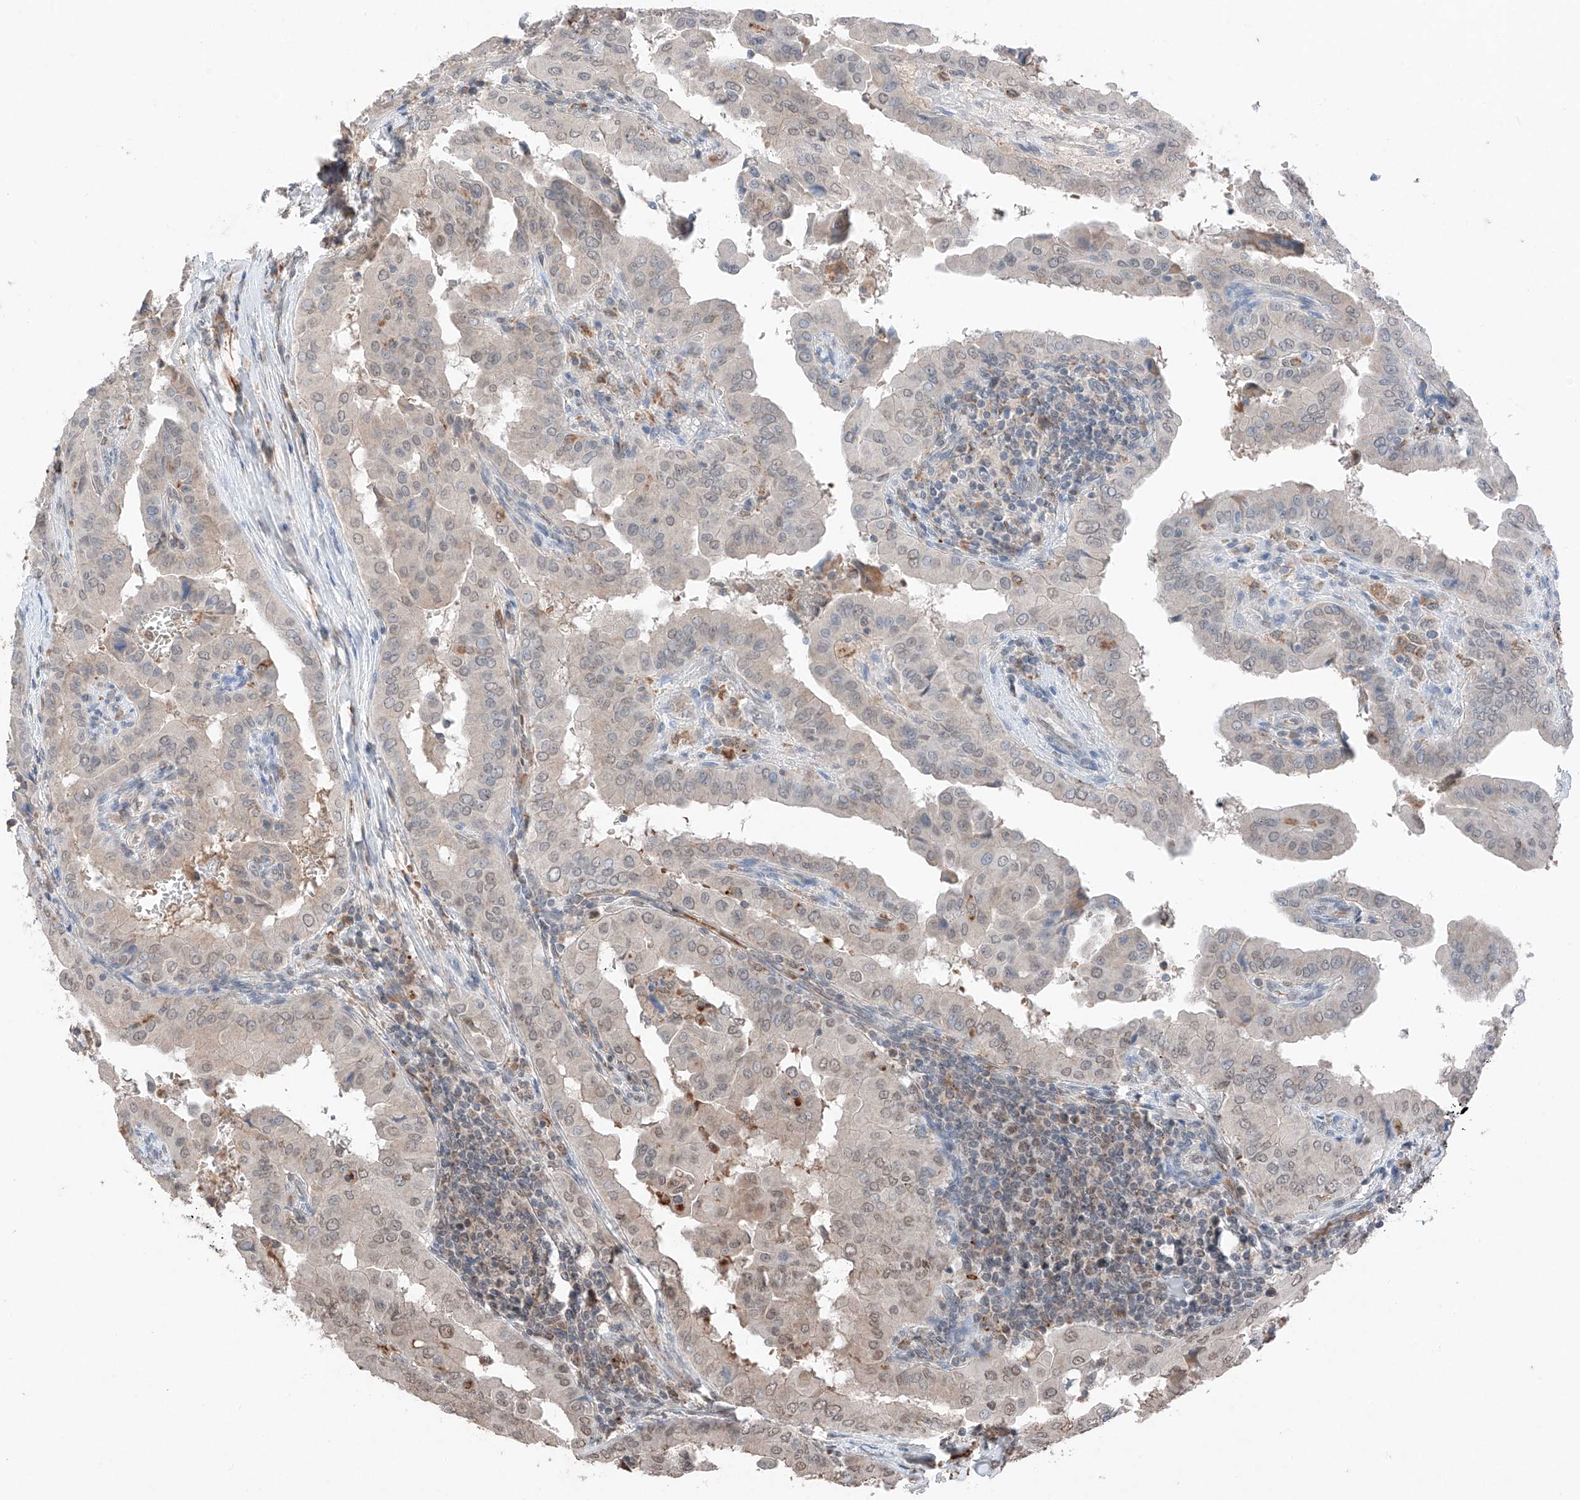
{"staining": {"intensity": "moderate", "quantity": "<25%", "location": "nuclear"}, "tissue": "thyroid cancer", "cell_type": "Tumor cells", "image_type": "cancer", "snomed": [{"axis": "morphology", "description": "Papillary adenocarcinoma, NOS"}, {"axis": "topography", "description": "Thyroid gland"}], "caption": "Approximately <25% of tumor cells in thyroid papillary adenocarcinoma reveal moderate nuclear protein staining as visualized by brown immunohistochemical staining.", "gene": "TBX4", "patient": {"sex": "male", "age": 33}}